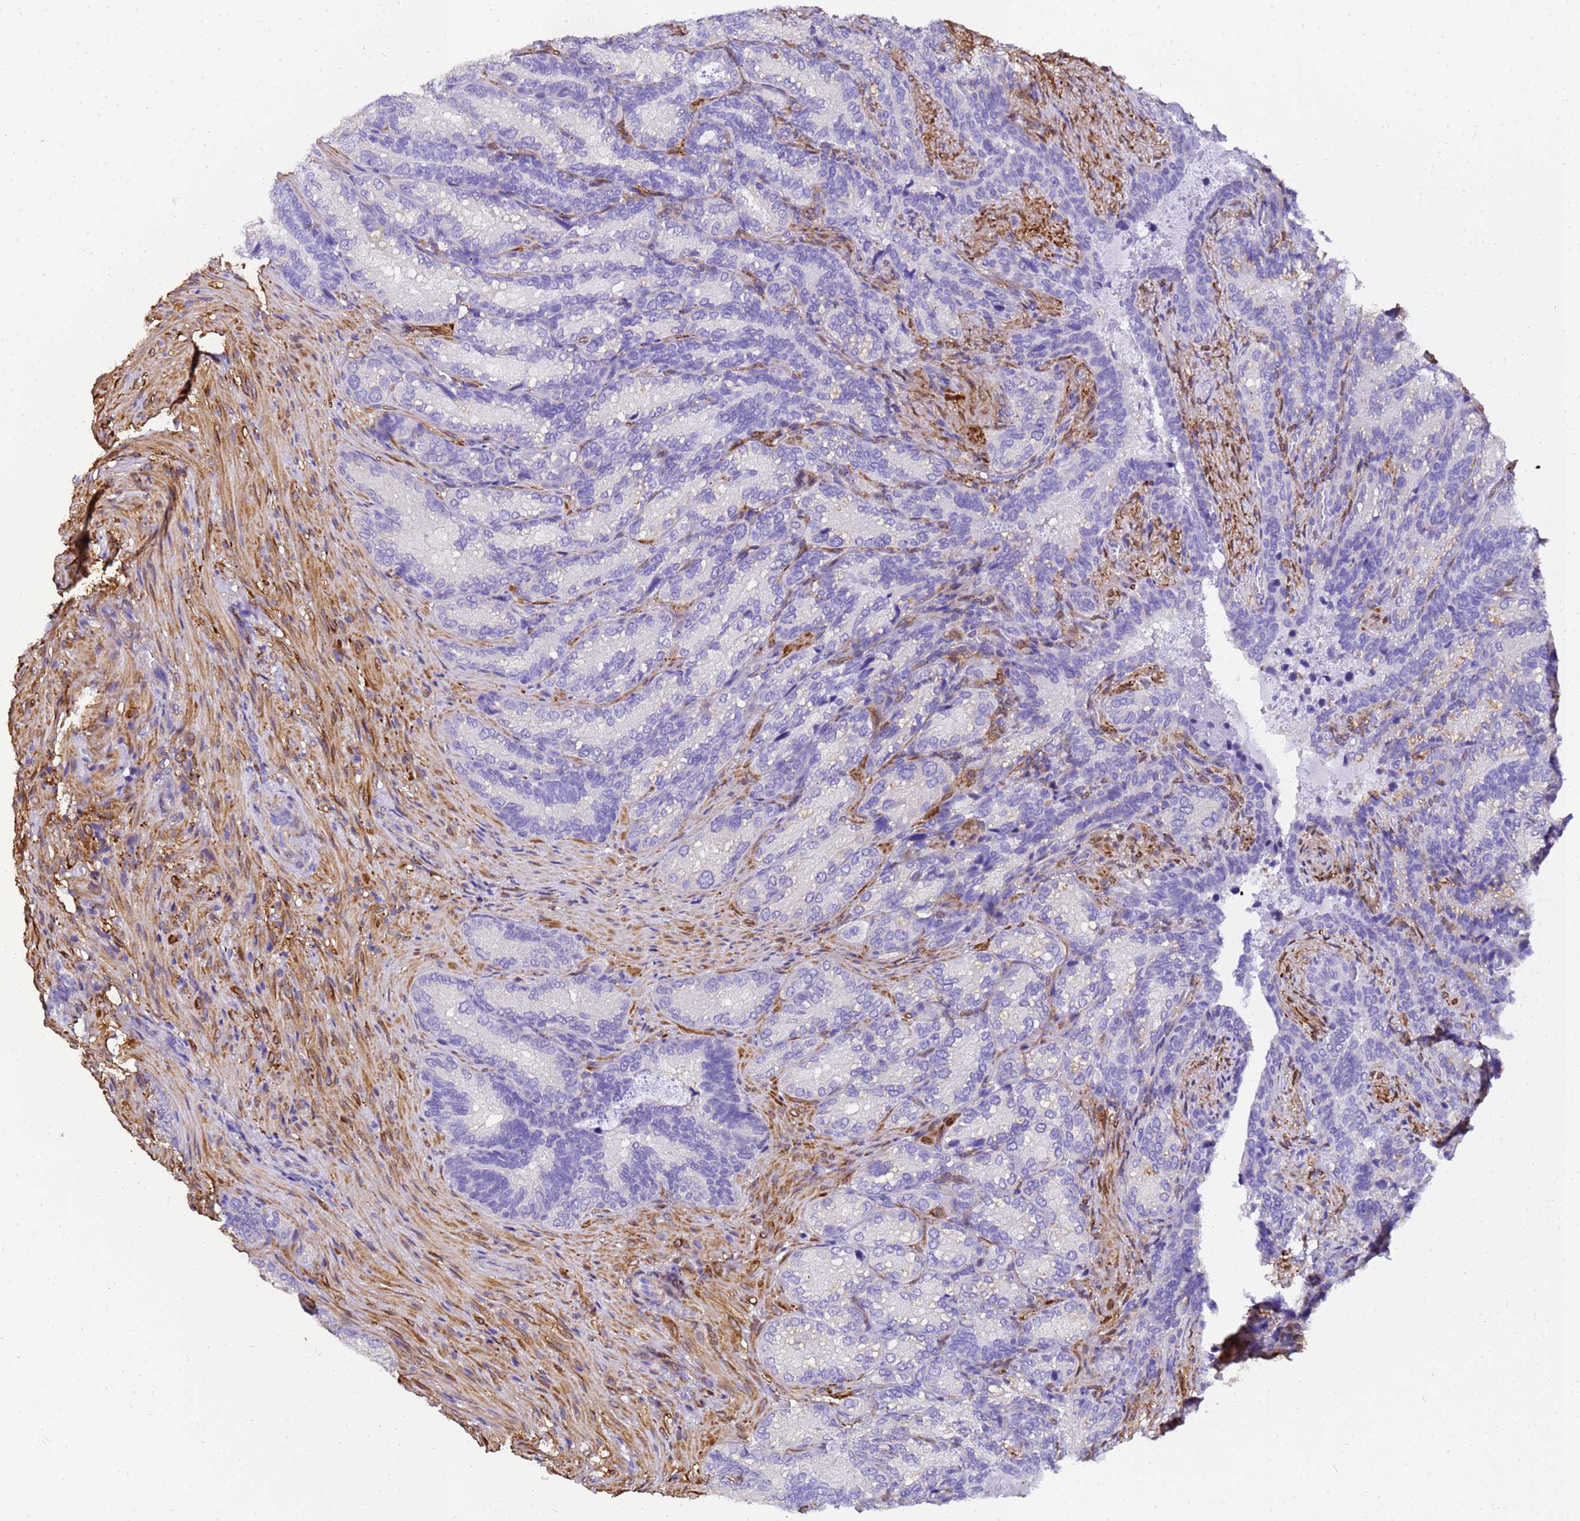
{"staining": {"intensity": "negative", "quantity": "none", "location": "none"}, "tissue": "seminal vesicle", "cell_type": "Glandular cells", "image_type": "normal", "snomed": [{"axis": "morphology", "description": "Normal tissue, NOS"}, {"axis": "topography", "description": "Seminal veicle"}], "caption": "The histopathology image exhibits no staining of glandular cells in unremarkable seminal vesicle. (DAB (3,3'-diaminobenzidine) immunohistochemistry (IHC) with hematoxylin counter stain).", "gene": "HSPB6", "patient": {"sex": "male", "age": 58}}